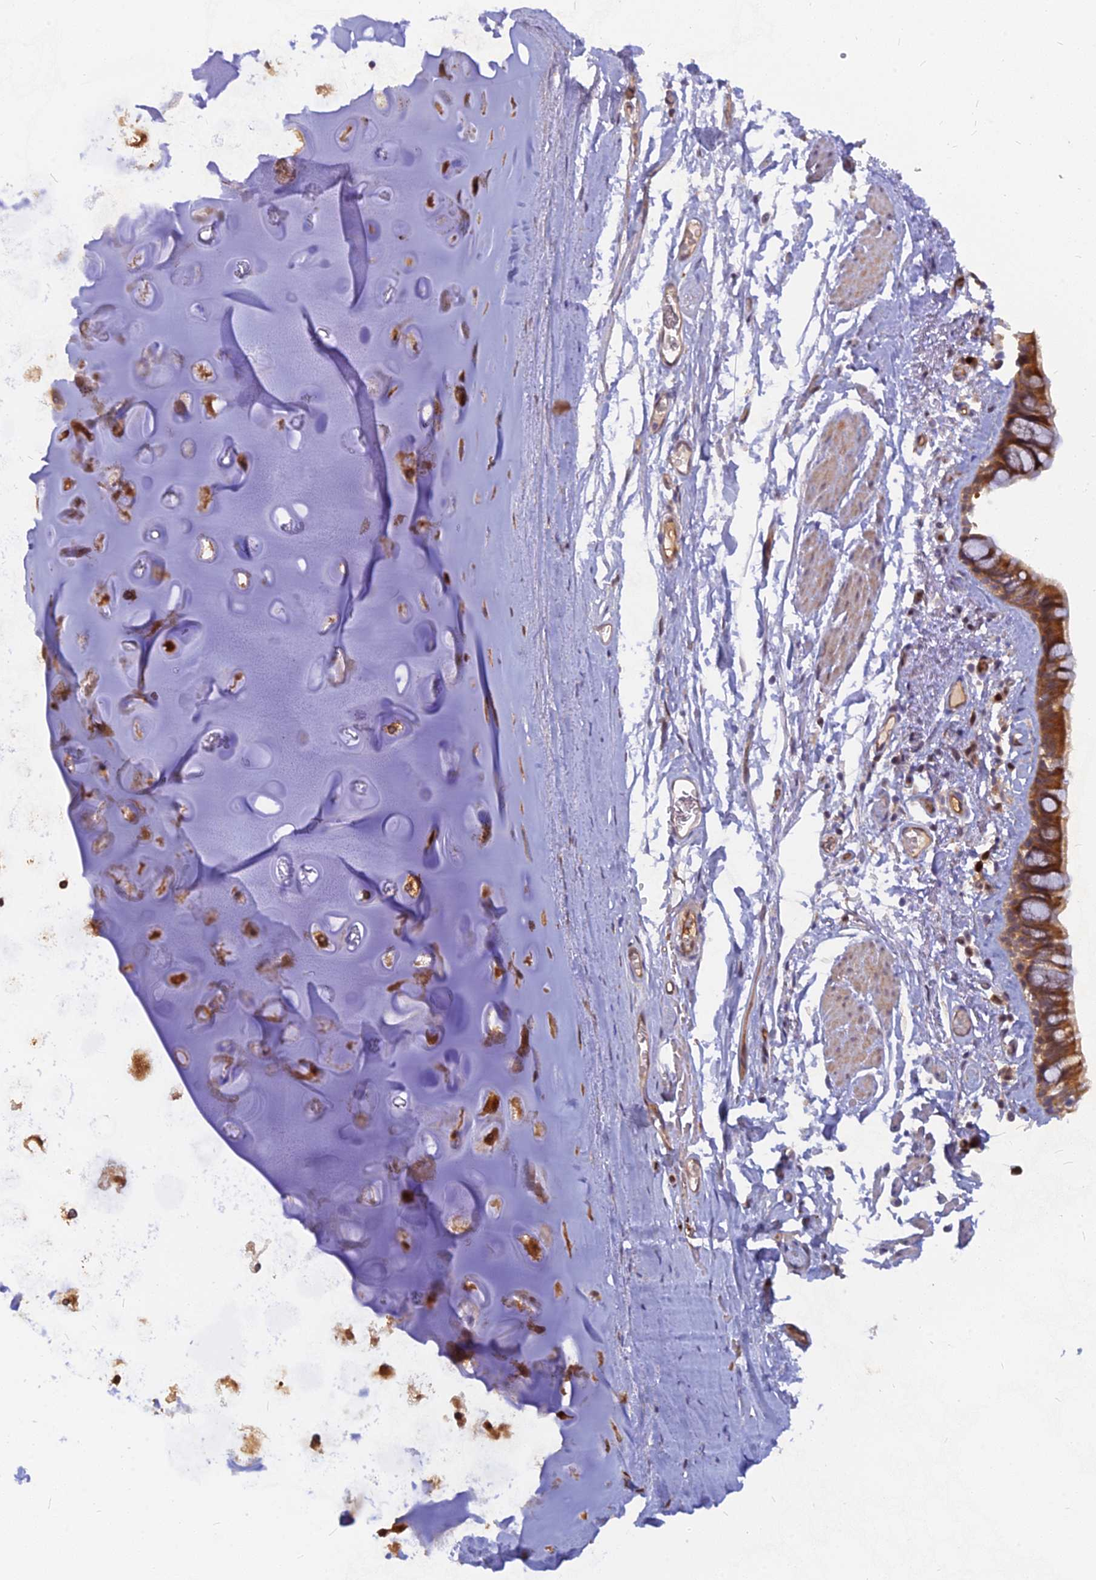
{"staining": {"intensity": "strong", "quantity": ">75%", "location": "cytoplasmic/membranous"}, "tissue": "bronchus", "cell_type": "Respiratory epithelial cells", "image_type": "normal", "snomed": [{"axis": "morphology", "description": "Normal tissue, NOS"}, {"axis": "topography", "description": "Cartilage tissue"}], "caption": "Immunohistochemistry of benign bronchus reveals high levels of strong cytoplasmic/membranous expression in approximately >75% of respiratory epithelial cells. Using DAB (brown) and hematoxylin (blue) stains, captured at high magnification using brightfield microscopy.", "gene": "ARL2BP", "patient": {"sex": "male", "age": 63}}